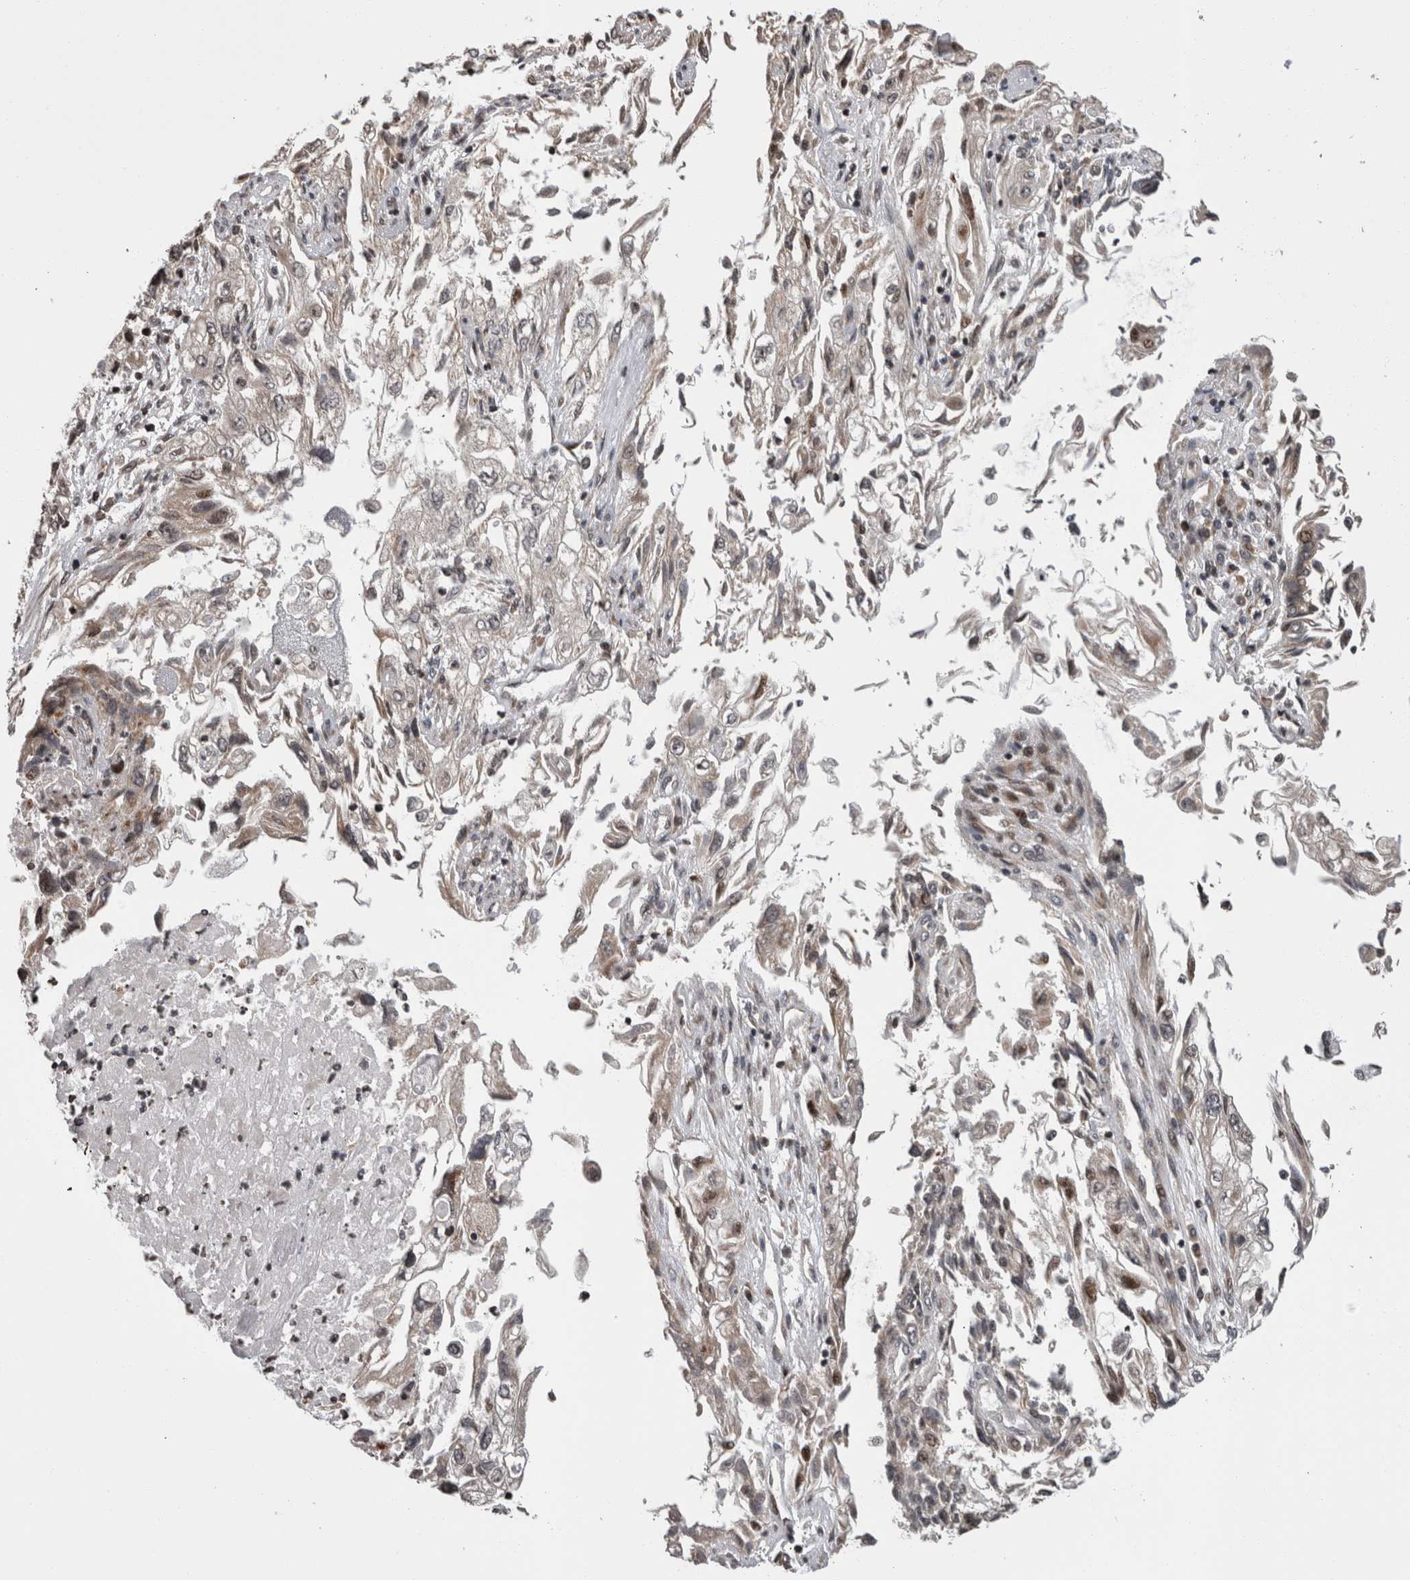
{"staining": {"intensity": "weak", "quantity": "<25%", "location": "cytoplasmic/membranous"}, "tissue": "endometrial cancer", "cell_type": "Tumor cells", "image_type": "cancer", "snomed": [{"axis": "morphology", "description": "Adenocarcinoma, NOS"}, {"axis": "topography", "description": "Endometrium"}], "caption": "A high-resolution photomicrograph shows immunohistochemistry staining of endometrial cancer (adenocarcinoma), which demonstrates no significant expression in tumor cells.", "gene": "ZBTB11", "patient": {"sex": "female", "age": 49}}